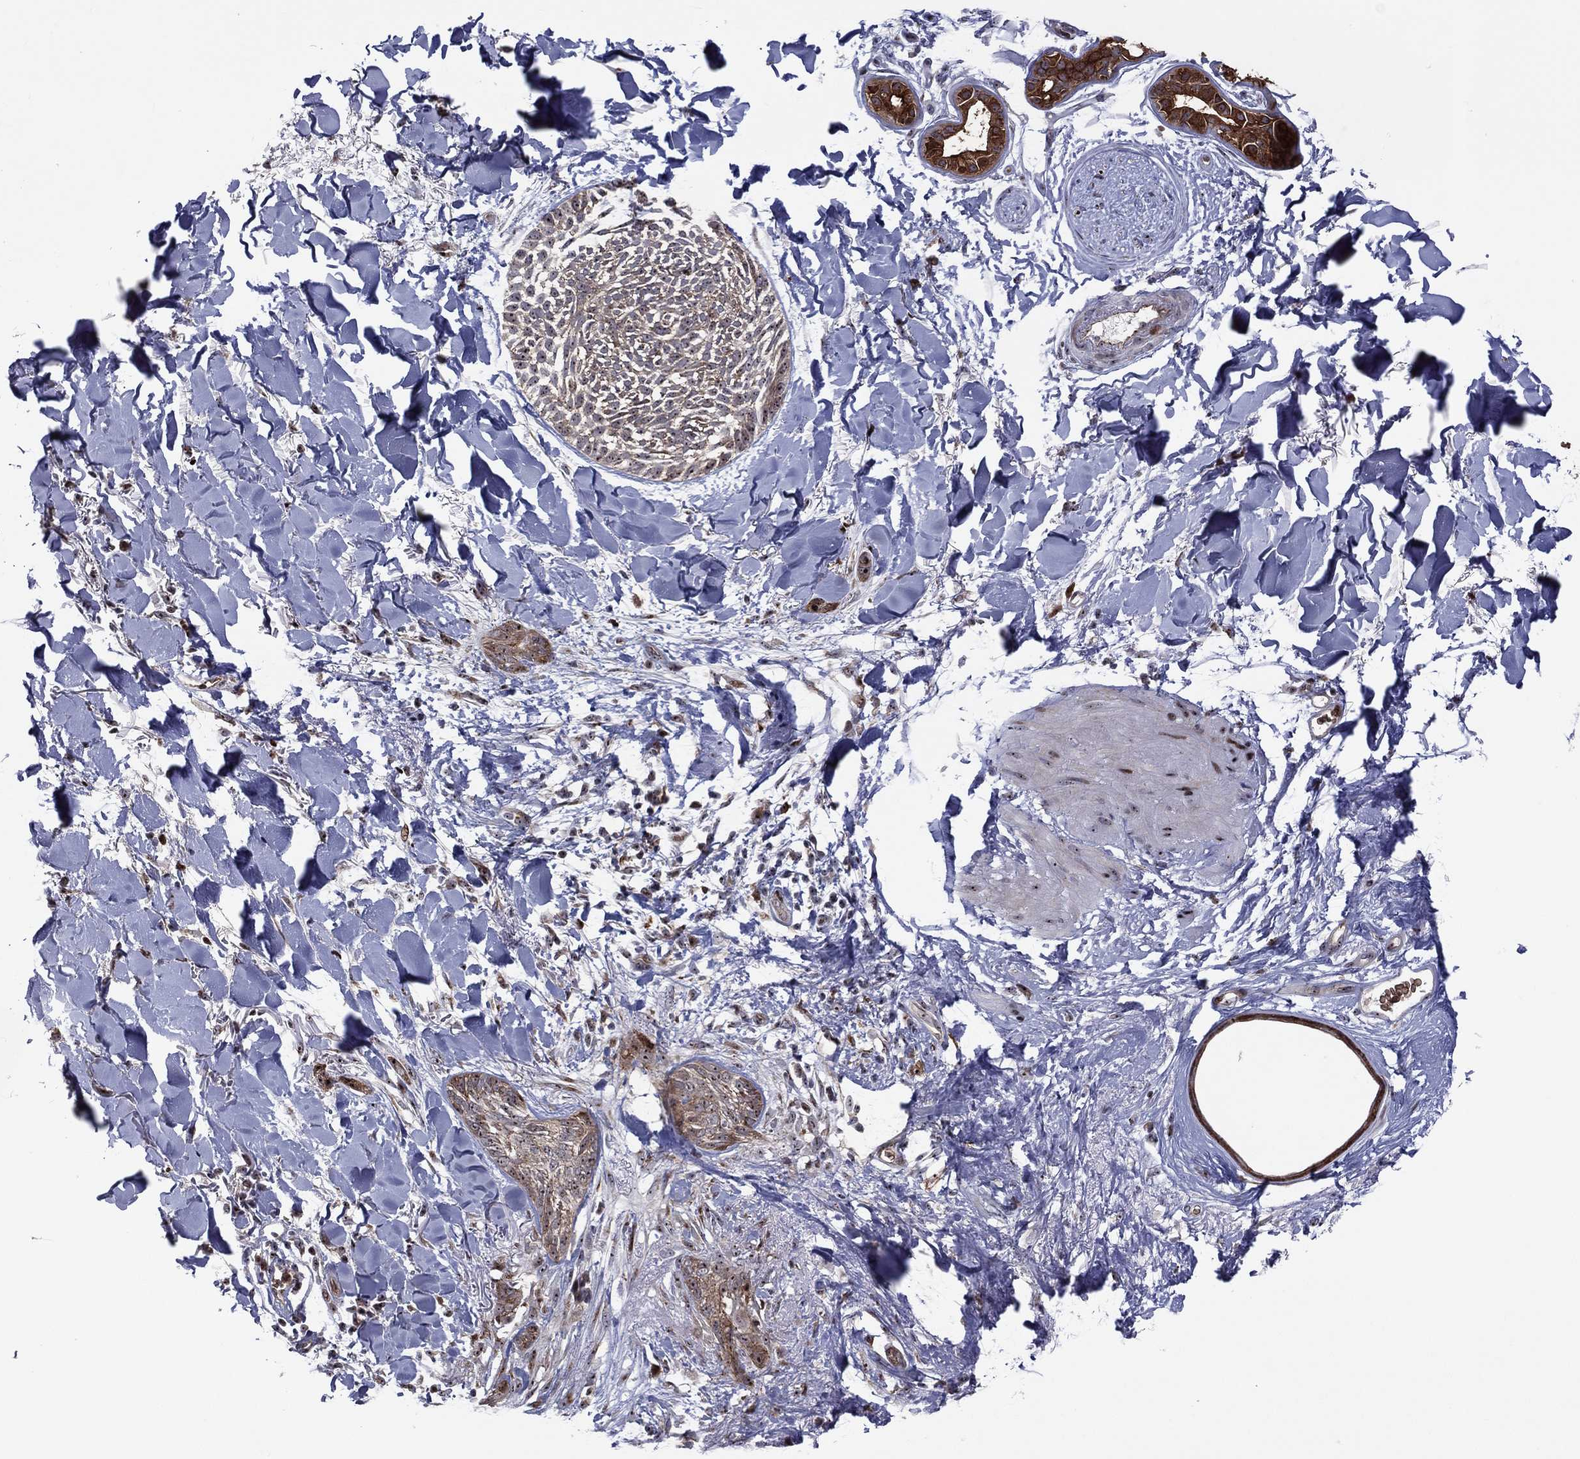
{"staining": {"intensity": "strong", "quantity": "<25%", "location": "nuclear"}, "tissue": "skin cancer", "cell_type": "Tumor cells", "image_type": "cancer", "snomed": [{"axis": "morphology", "description": "Normal tissue, NOS"}, {"axis": "morphology", "description": "Basal cell carcinoma"}, {"axis": "topography", "description": "Skin"}], "caption": "A histopathology image of skin cancer (basal cell carcinoma) stained for a protein displays strong nuclear brown staining in tumor cells. Nuclei are stained in blue.", "gene": "VHL", "patient": {"sex": "male", "age": 84}}